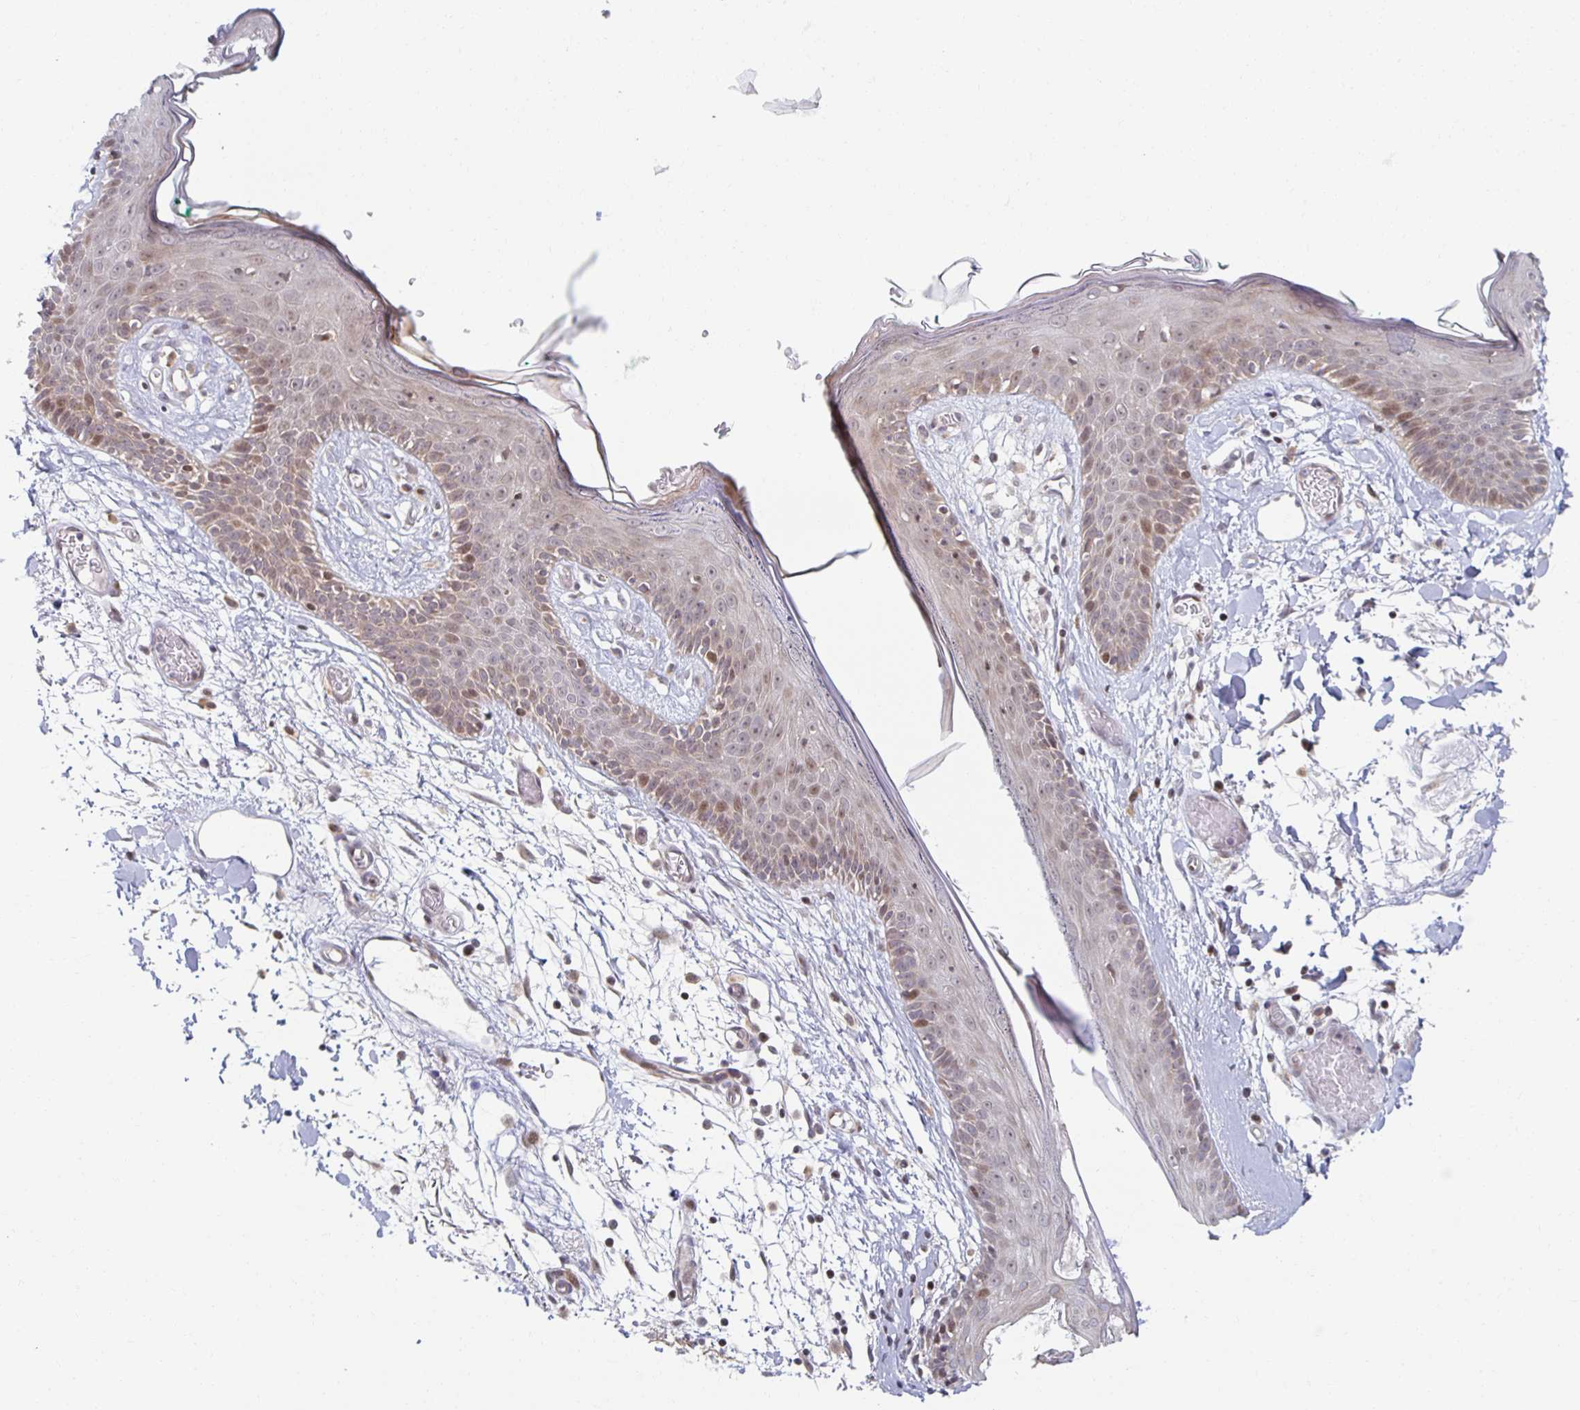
{"staining": {"intensity": "weak", "quantity": "<25%", "location": "cytoplasmic/membranous"}, "tissue": "skin", "cell_type": "Fibroblasts", "image_type": "normal", "snomed": [{"axis": "morphology", "description": "Normal tissue, NOS"}, {"axis": "topography", "description": "Skin"}], "caption": "Skin was stained to show a protein in brown. There is no significant staining in fibroblasts. Brightfield microscopy of immunohistochemistry stained with DAB (3,3'-diaminobenzidine) (brown) and hematoxylin (blue), captured at high magnification.", "gene": "HCFC1R1", "patient": {"sex": "male", "age": 79}}